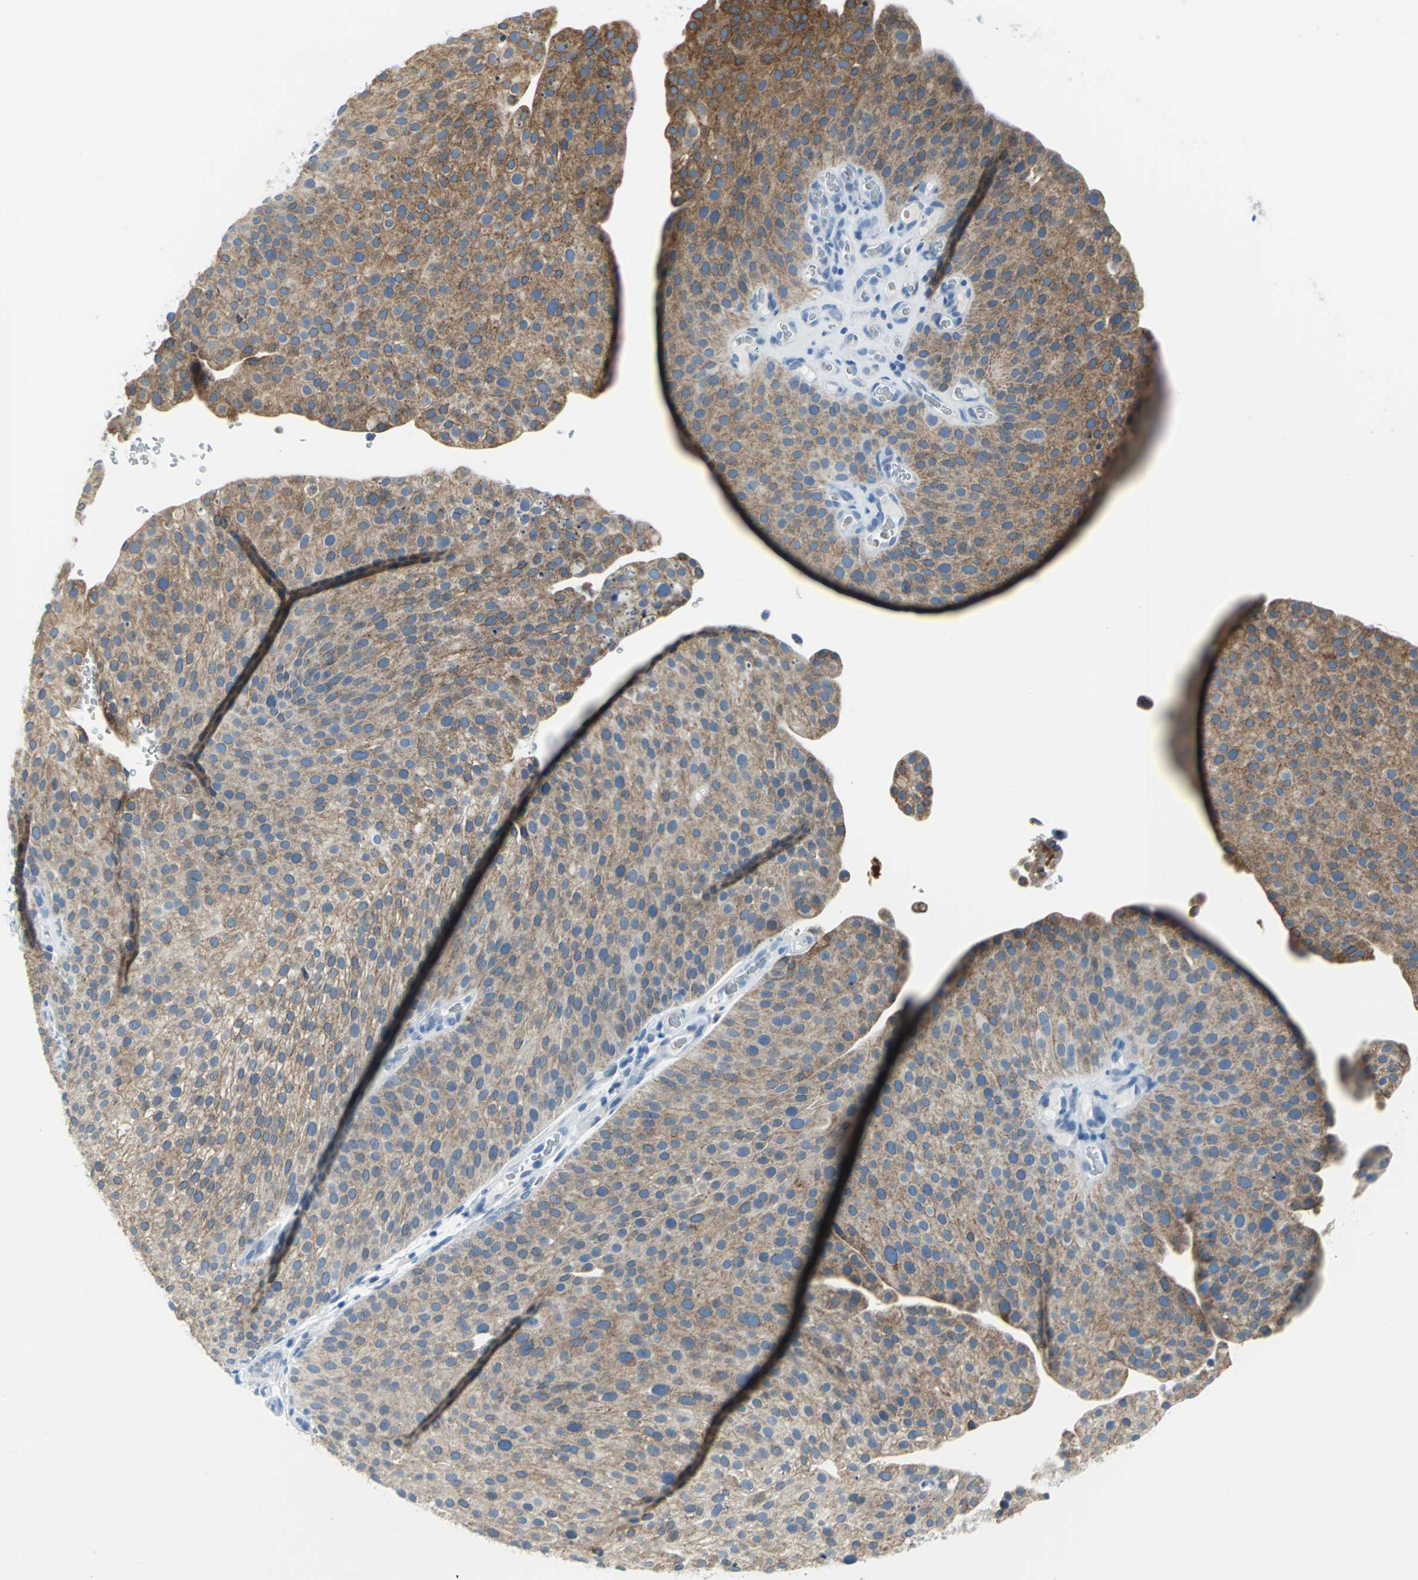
{"staining": {"intensity": "moderate", "quantity": ">75%", "location": "cytoplasmic/membranous"}, "tissue": "urothelial cancer", "cell_type": "Tumor cells", "image_type": "cancer", "snomed": [{"axis": "morphology", "description": "Urothelial carcinoma, Low grade"}, {"axis": "topography", "description": "Smooth muscle"}, {"axis": "topography", "description": "Urinary bladder"}], "caption": "The photomicrograph demonstrates a brown stain indicating the presence of a protein in the cytoplasmic/membranous of tumor cells in urothelial carcinoma (low-grade).", "gene": "CYB5A", "patient": {"sex": "male", "age": 60}}